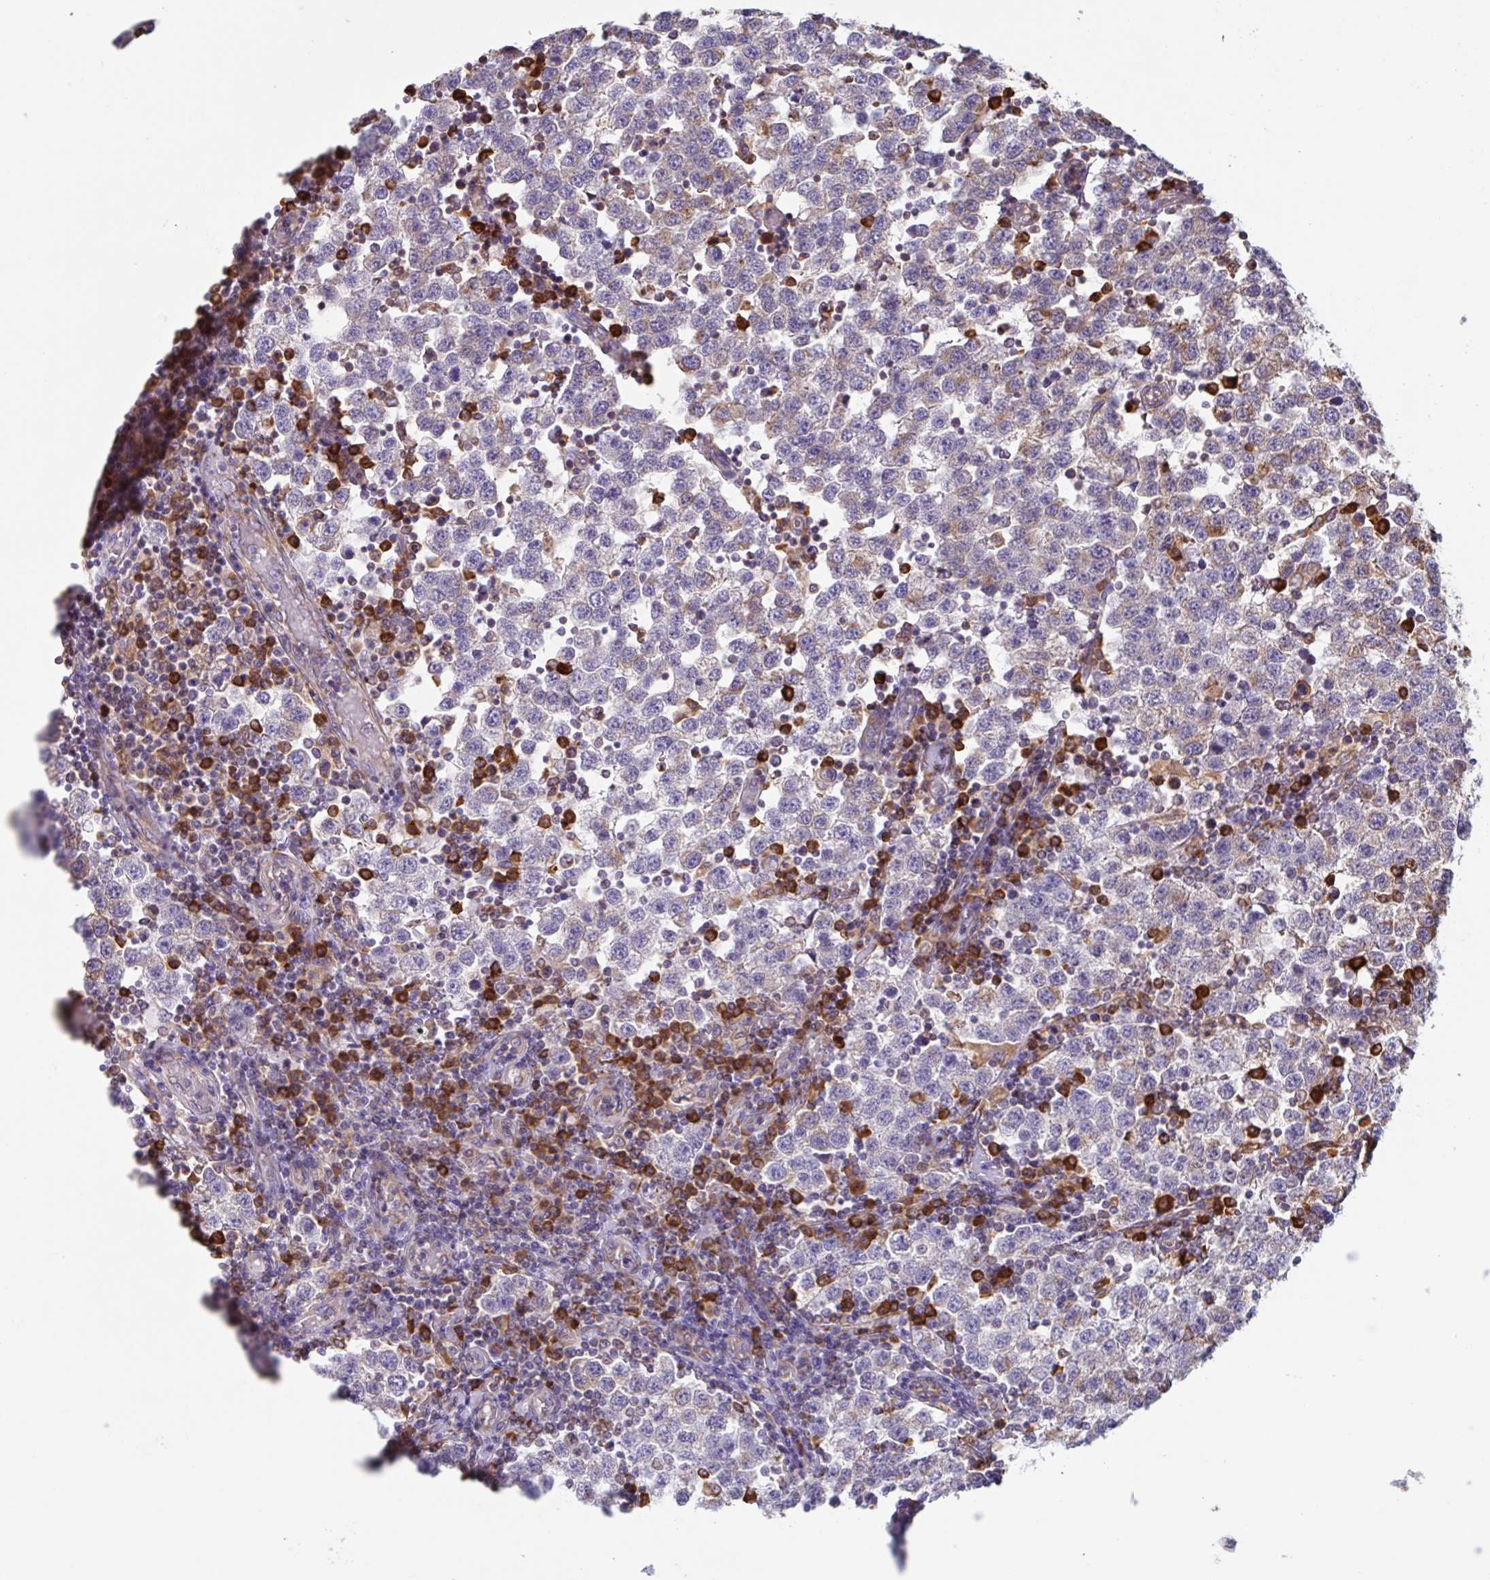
{"staining": {"intensity": "negative", "quantity": "none", "location": "none"}, "tissue": "testis cancer", "cell_type": "Tumor cells", "image_type": "cancer", "snomed": [{"axis": "morphology", "description": "Seminoma, NOS"}, {"axis": "topography", "description": "Testis"}], "caption": "An immunohistochemistry photomicrograph of testis cancer (seminoma) is shown. There is no staining in tumor cells of testis cancer (seminoma).", "gene": "DOK4", "patient": {"sex": "male", "age": 34}}